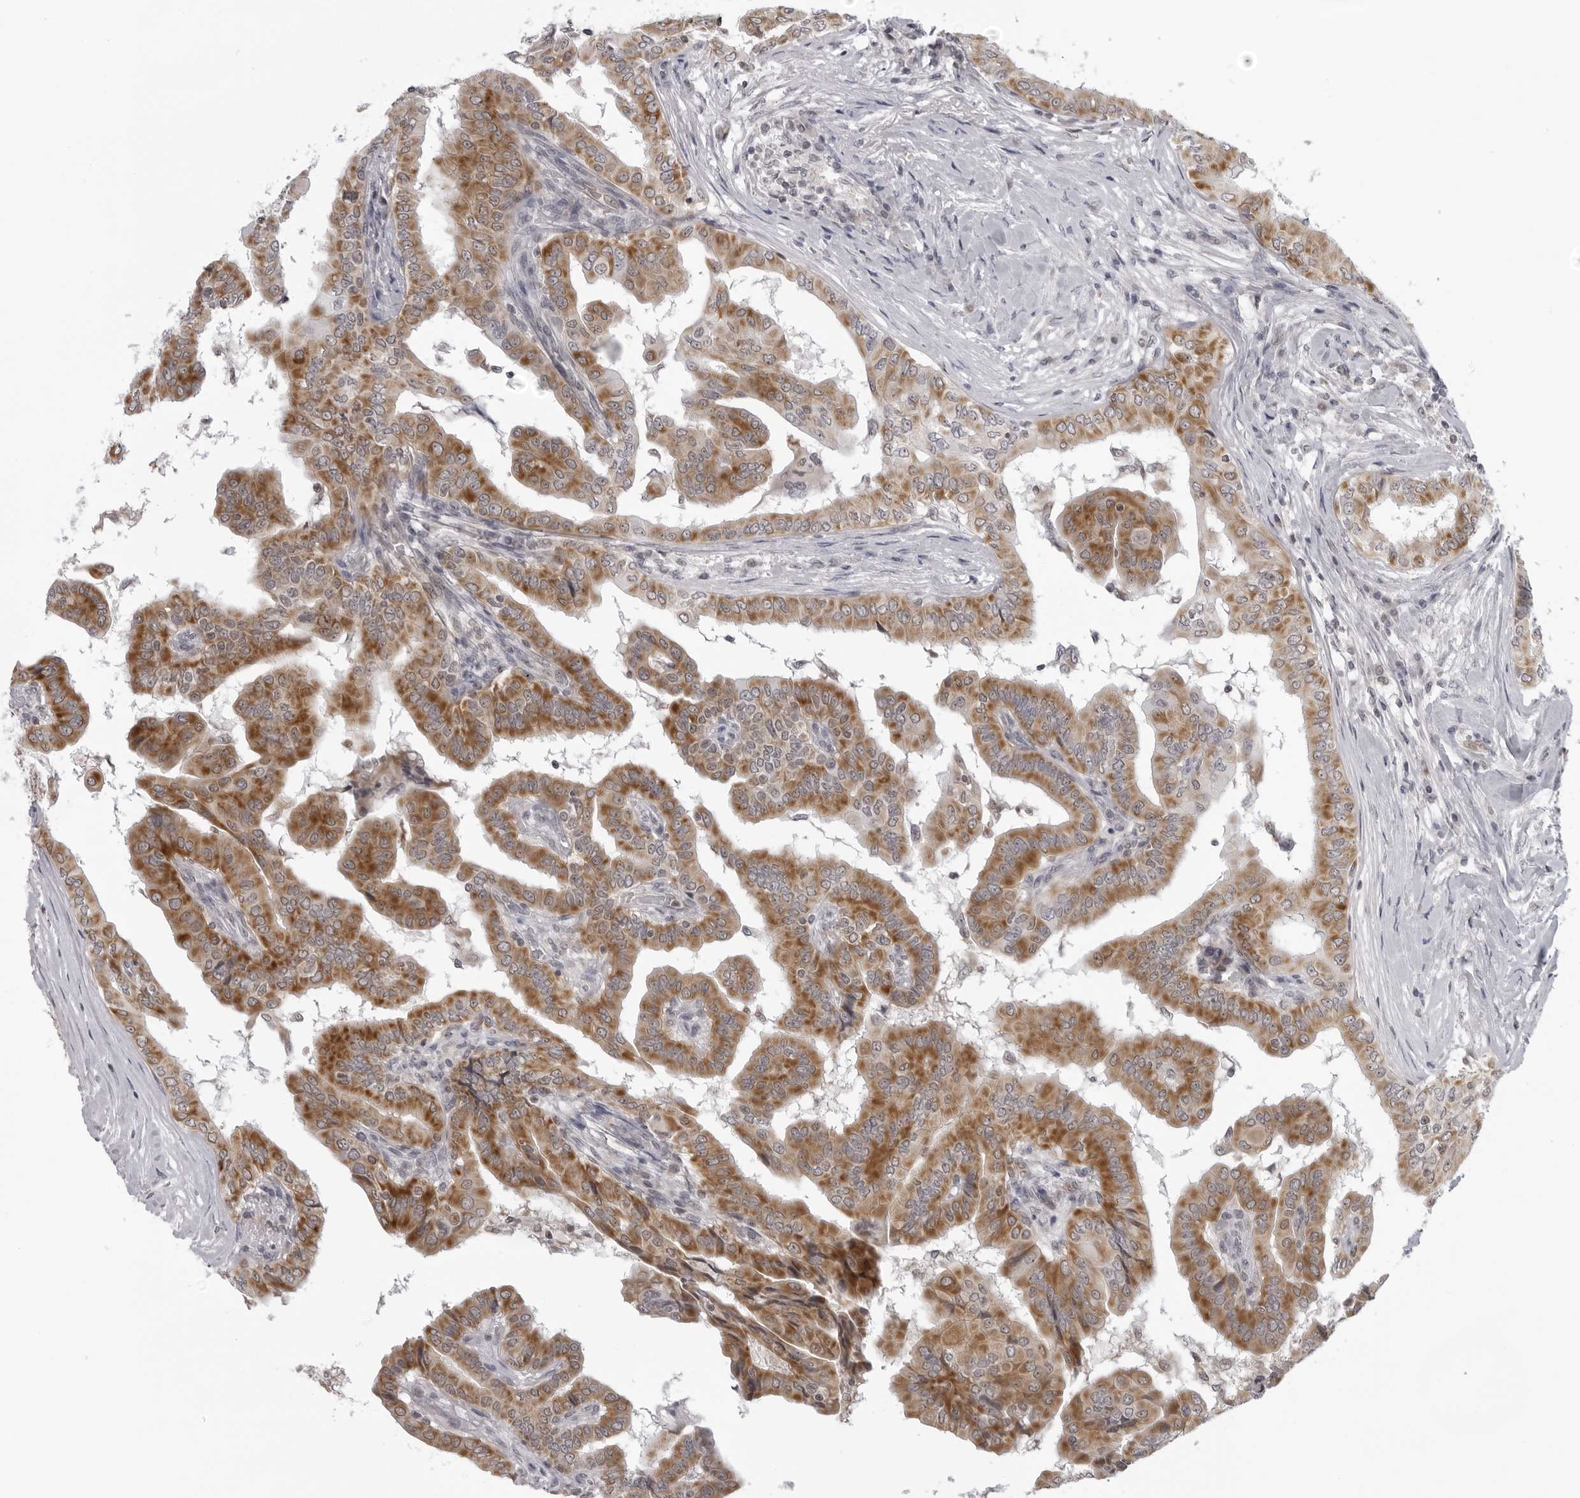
{"staining": {"intensity": "moderate", "quantity": ">75%", "location": "cytoplasmic/membranous"}, "tissue": "thyroid cancer", "cell_type": "Tumor cells", "image_type": "cancer", "snomed": [{"axis": "morphology", "description": "Papillary adenocarcinoma, NOS"}, {"axis": "topography", "description": "Thyroid gland"}], "caption": "A micrograph of thyroid papillary adenocarcinoma stained for a protein reveals moderate cytoplasmic/membranous brown staining in tumor cells.", "gene": "MRPS15", "patient": {"sex": "male", "age": 33}}